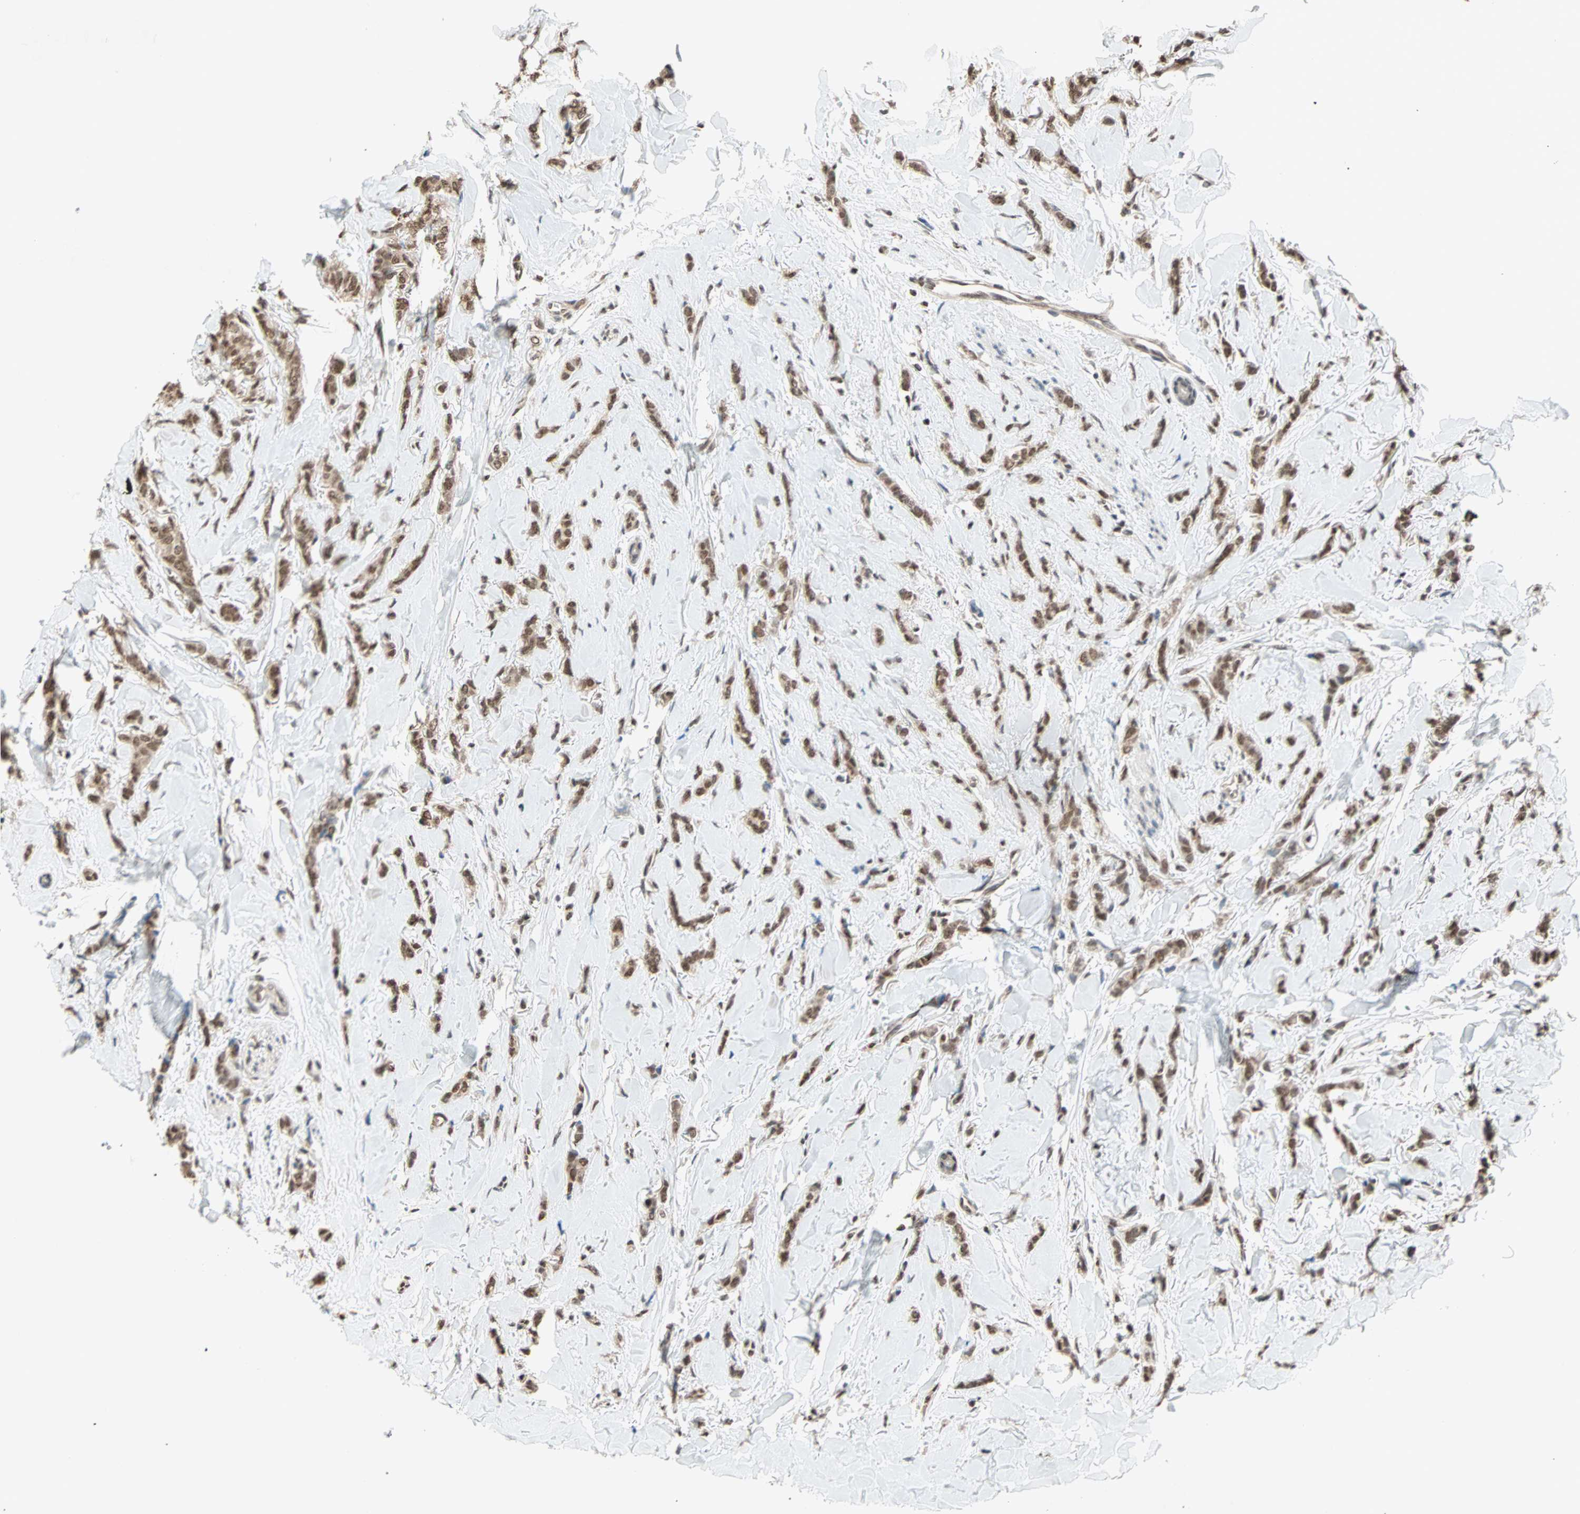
{"staining": {"intensity": "moderate", "quantity": ">75%", "location": "nuclear"}, "tissue": "breast cancer", "cell_type": "Tumor cells", "image_type": "cancer", "snomed": [{"axis": "morphology", "description": "Lobular carcinoma"}, {"axis": "topography", "description": "Skin"}, {"axis": "topography", "description": "Breast"}], "caption": "IHC staining of breast cancer, which exhibits medium levels of moderate nuclear staining in about >75% of tumor cells indicating moderate nuclear protein positivity. The staining was performed using DAB (brown) for protein detection and nuclei were counterstained in hematoxylin (blue).", "gene": "DAZAP1", "patient": {"sex": "female", "age": 46}}